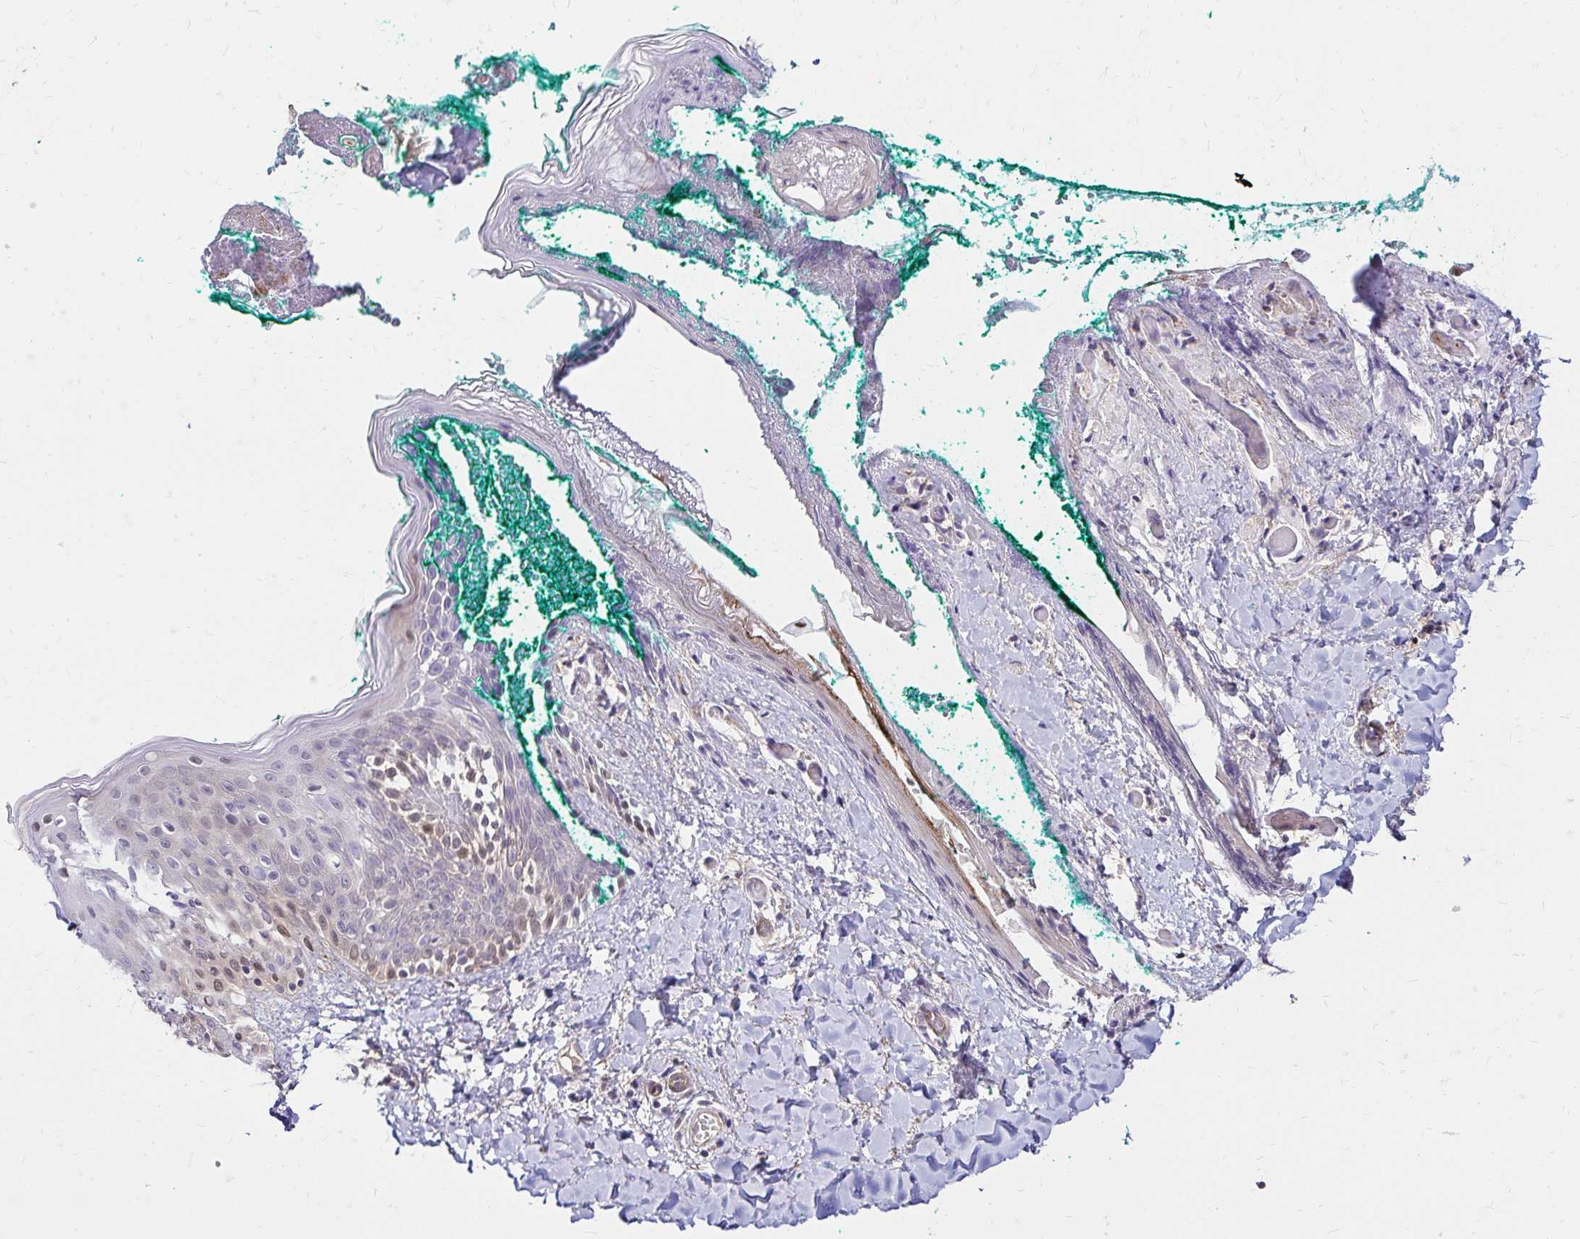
{"staining": {"intensity": "negative", "quantity": "none", "location": "none"}, "tissue": "skin", "cell_type": "Fibroblasts", "image_type": "normal", "snomed": [{"axis": "morphology", "description": "Normal tissue, NOS"}, {"axis": "topography", "description": "Skin"}], "caption": "Unremarkable skin was stained to show a protein in brown. There is no significant expression in fibroblasts. The staining was performed using DAB (3,3'-diaminobenzidine) to visualize the protein expression in brown, while the nuclei were stained in blue with hematoxylin (Magnification: 20x).", "gene": "YAP1", "patient": {"sex": "male", "age": 16}}